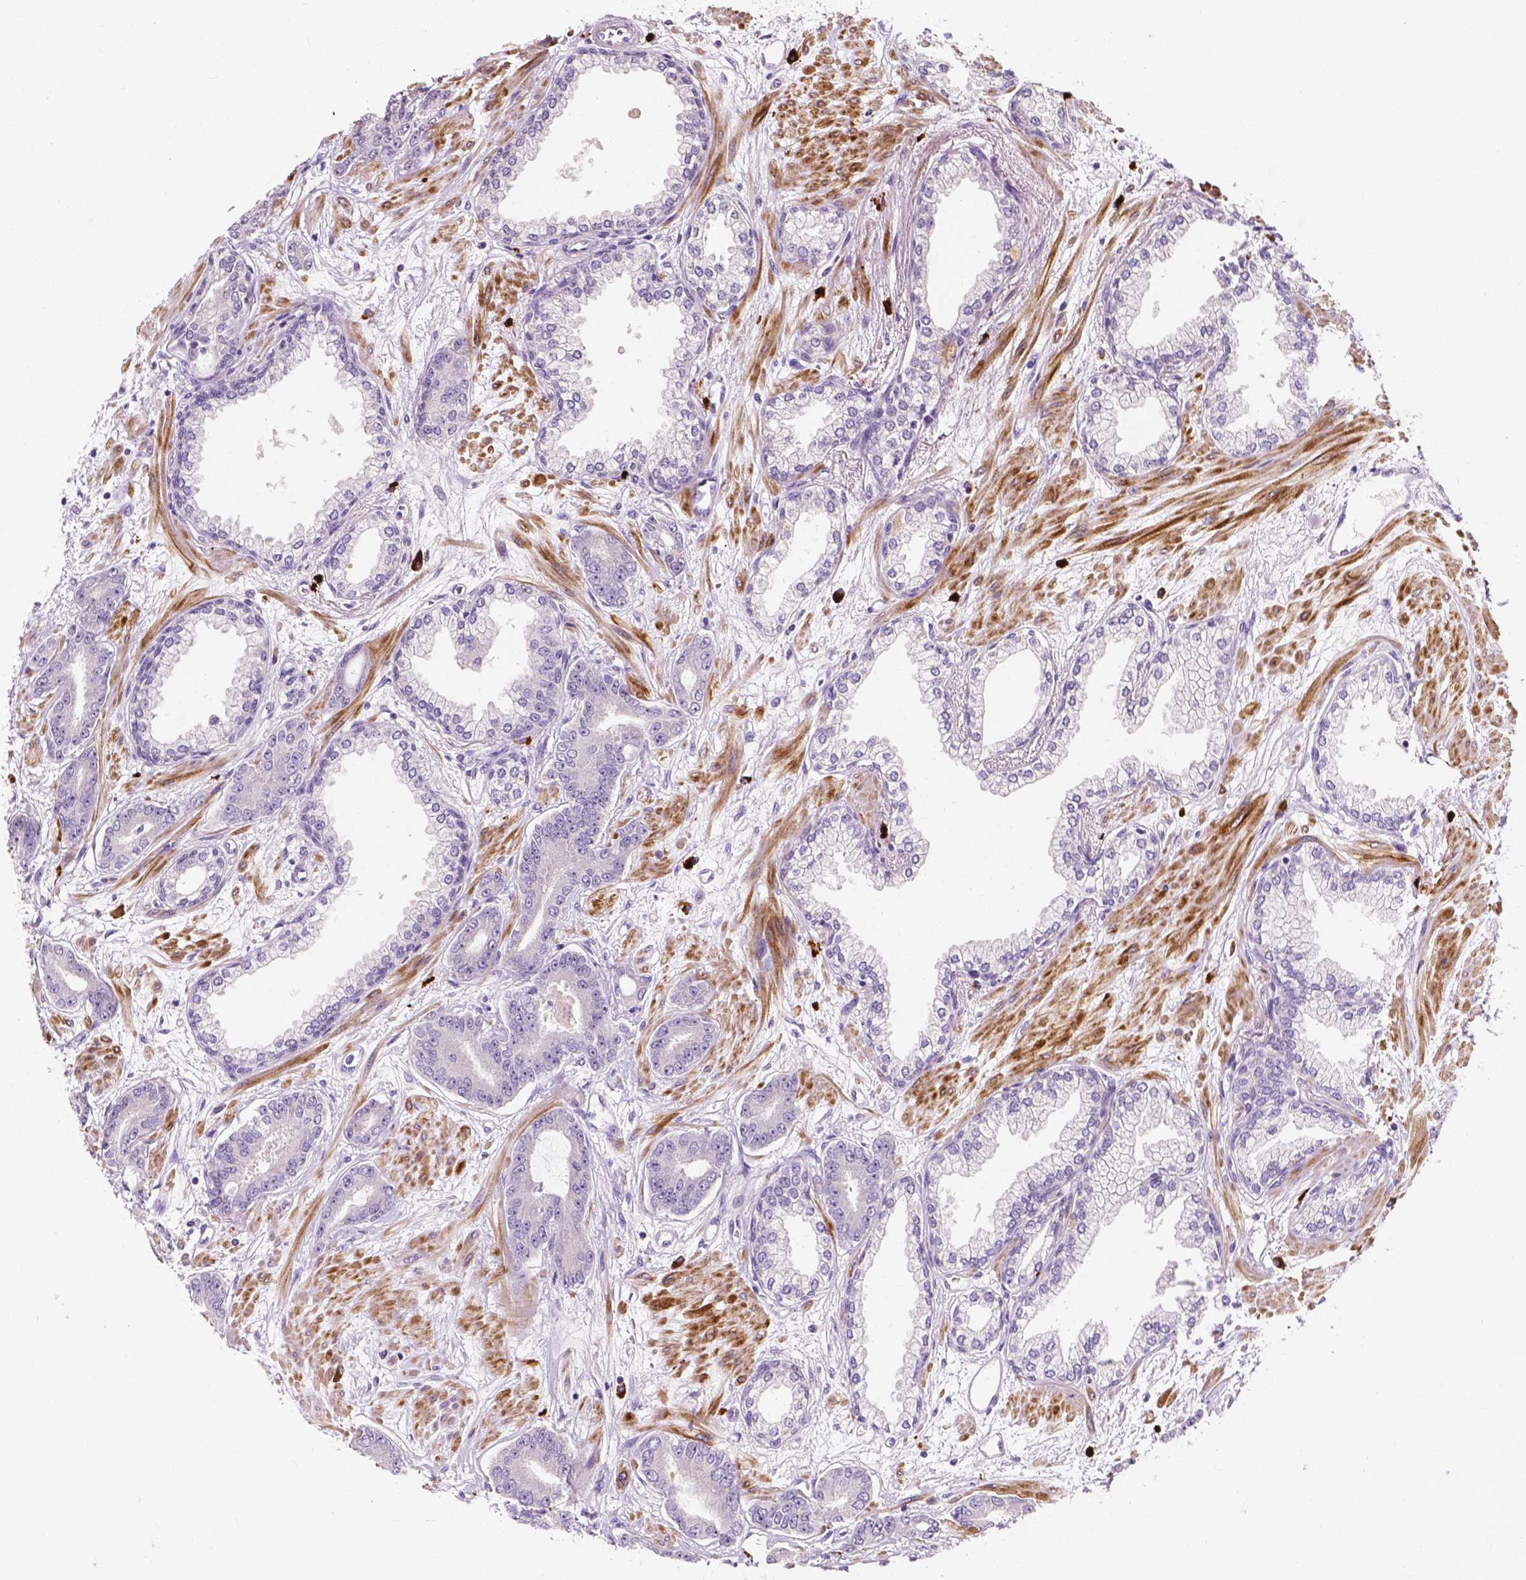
{"staining": {"intensity": "negative", "quantity": "none", "location": "none"}, "tissue": "prostate cancer", "cell_type": "Tumor cells", "image_type": "cancer", "snomed": [{"axis": "morphology", "description": "Adenocarcinoma, Low grade"}, {"axis": "topography", "description": "Prostate"}], "caption": "This micrograph is of prostate adenocarcinoma (low-grade) stained with immunohistochemistry (IHC) to label a protein in brown with the nuclei are counter-stained blue. There is no positivity in tumor cells.", "gene": "SIRT2", "patient": {"sex": "male", "age": 64}}